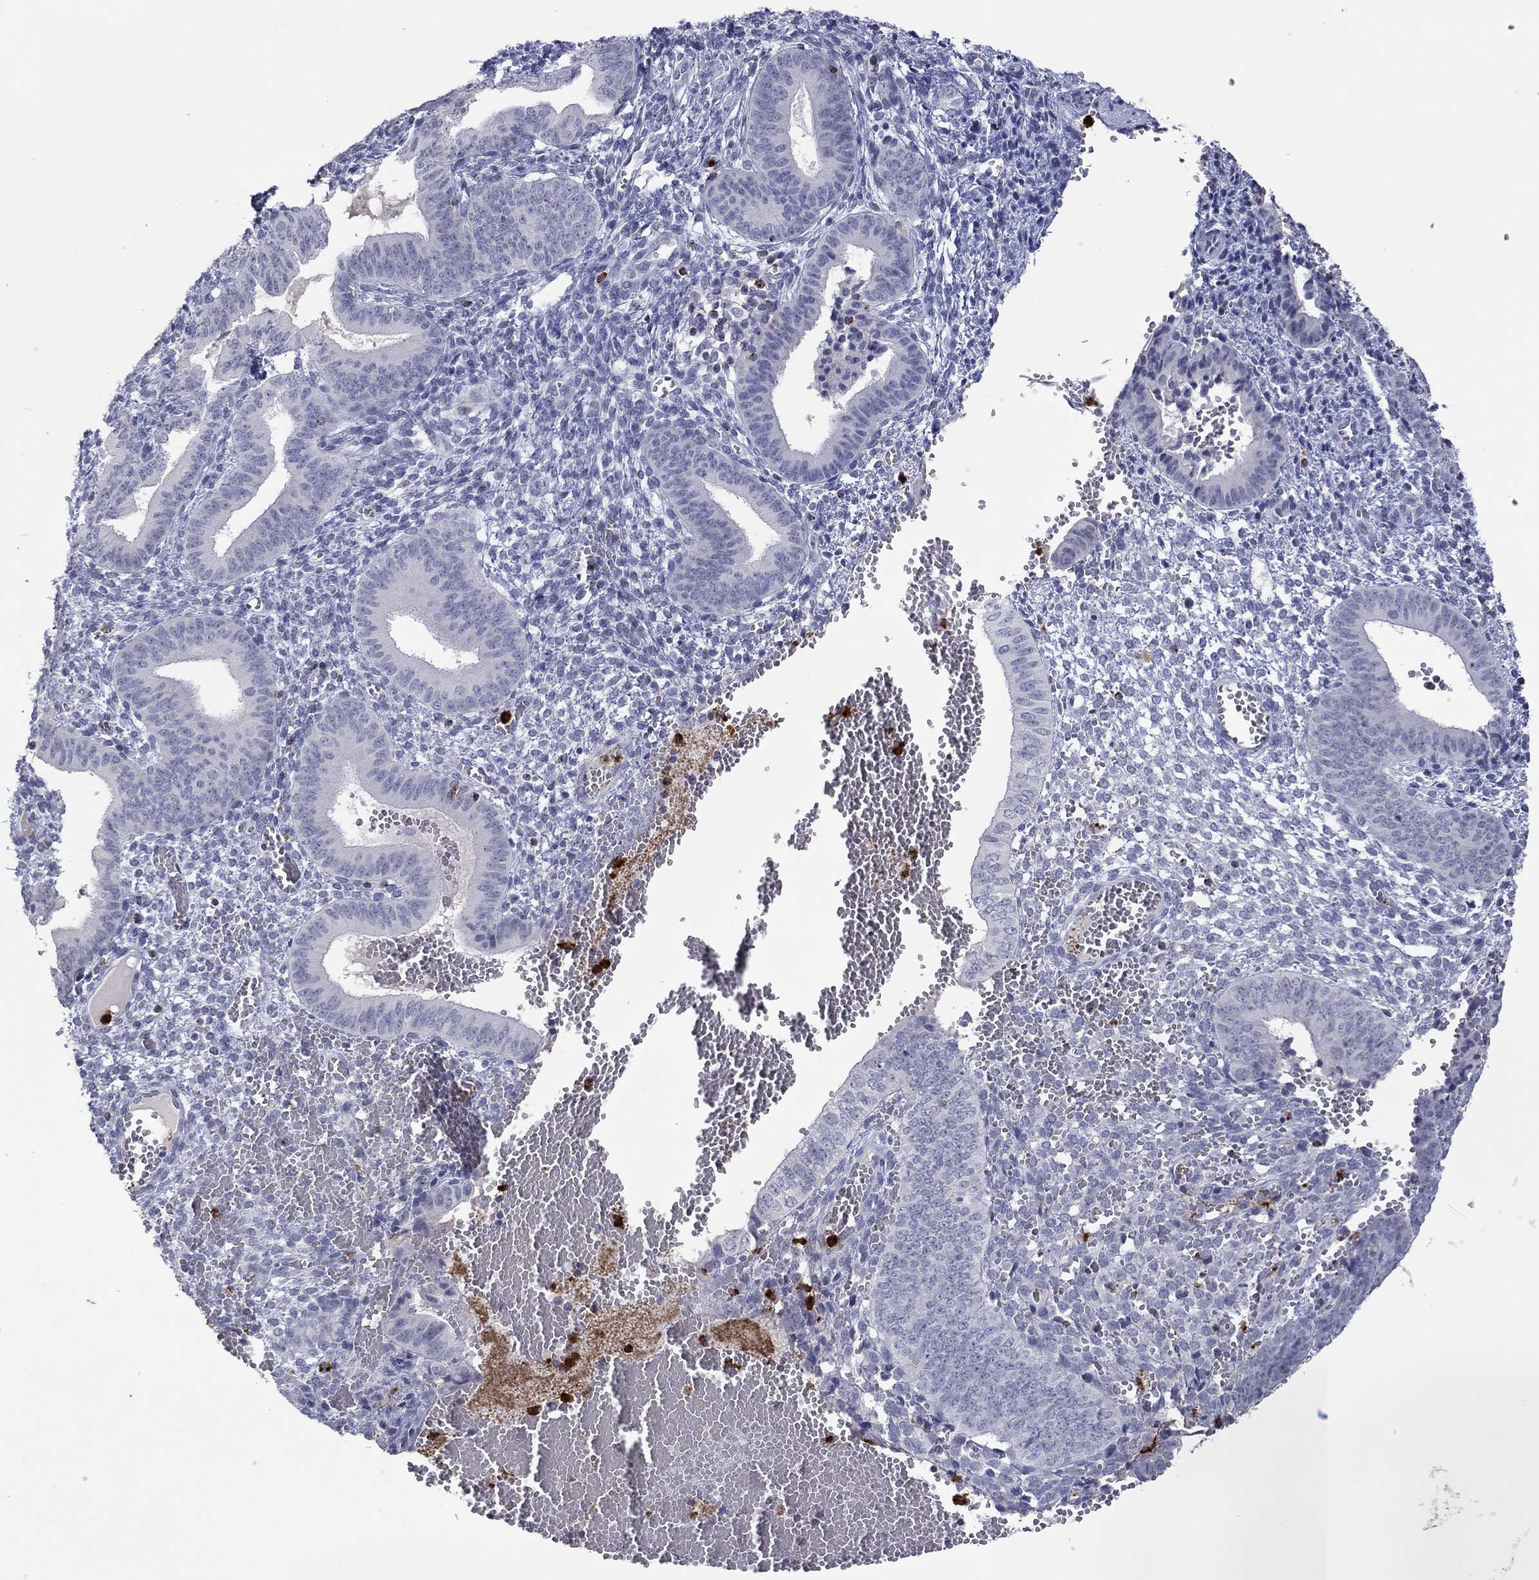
{"staining": {"intensity": "negative", "quantity": "none", "location": "none"}, "tissue": "endometrium", "cell_type": "Cells in endometrial stroma", "image_type": "normal", "snomed": [{"axis": "morphology", "description": "Normal tissue, NOS"}, {"axis": "topography", "description": "Endometrium"}], "caption": "Immunohistochemistry (IHC) image of unremarkable endometrium: endometrium stained with DAB shows no significant protein positivity in cells in endometrial stroma.", "gene": "CCL5", "patient": {"sex": "female", "age": 42}}